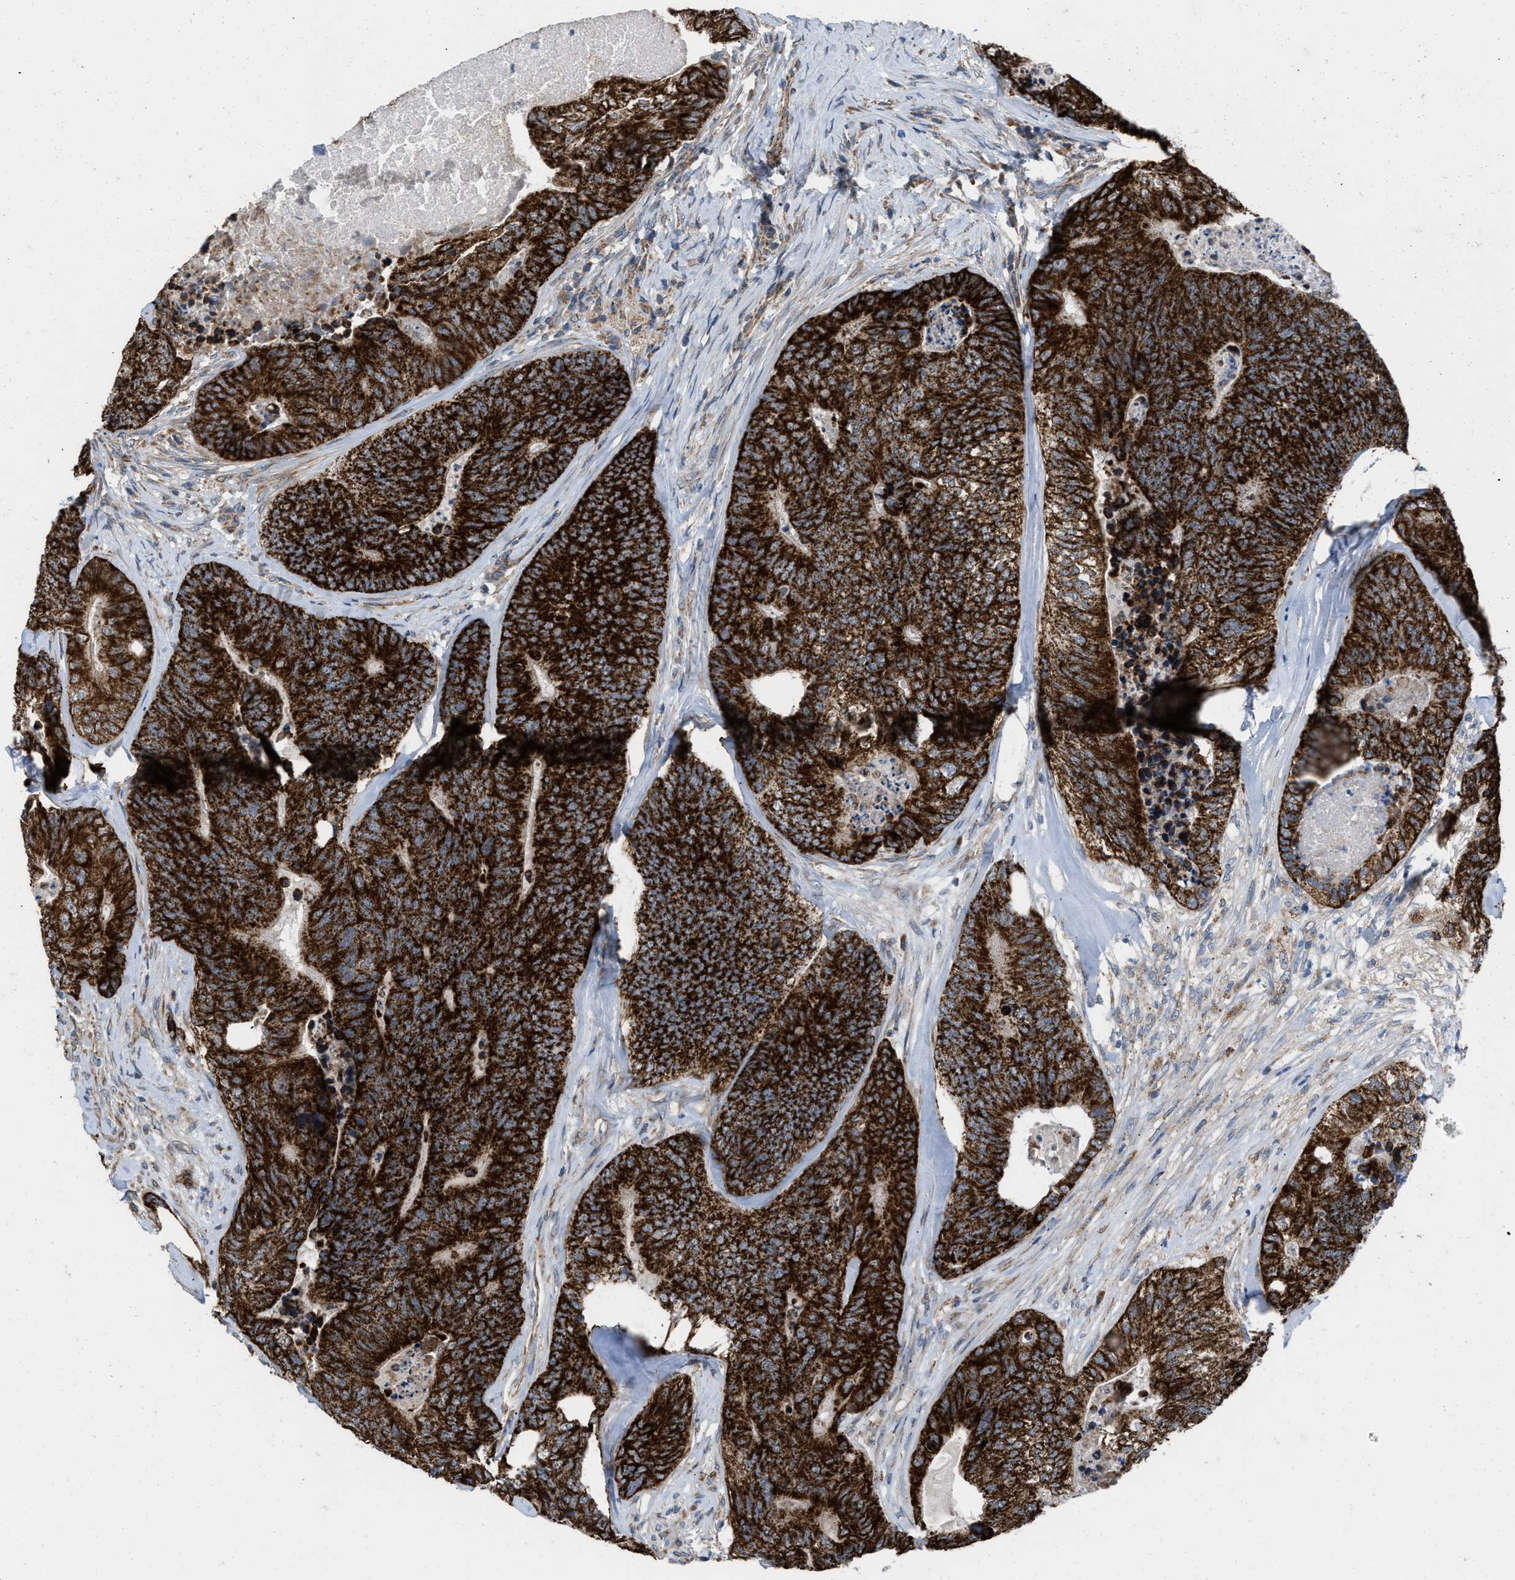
{"staining": {"intensity": "strong", "quantity": ">75%", "location": "cytoplasmic/membranous"}, "tissue": "colorectal cancer", "cell_type": "Tumor cells", "image_type": "cancer", "snomed": [{"axis": "morphology", "description": "Adenocarcinoma, NOS"}, {"axis": "topography", "description": "Colon"}], "caption": "High-magnification brightfield microscopy of adenocarcinoma (colorectal) stained with DAB (3,3'-diaminobenzidine) (brown) and counterstained with hematoxylin (blue). tumor cells exhibit strong cytoplasmic/membranous positivity is appreciated in approximately>75% of cells.", "gene": "AKAP1", "patient": {"sex": "female", "age": 67}}